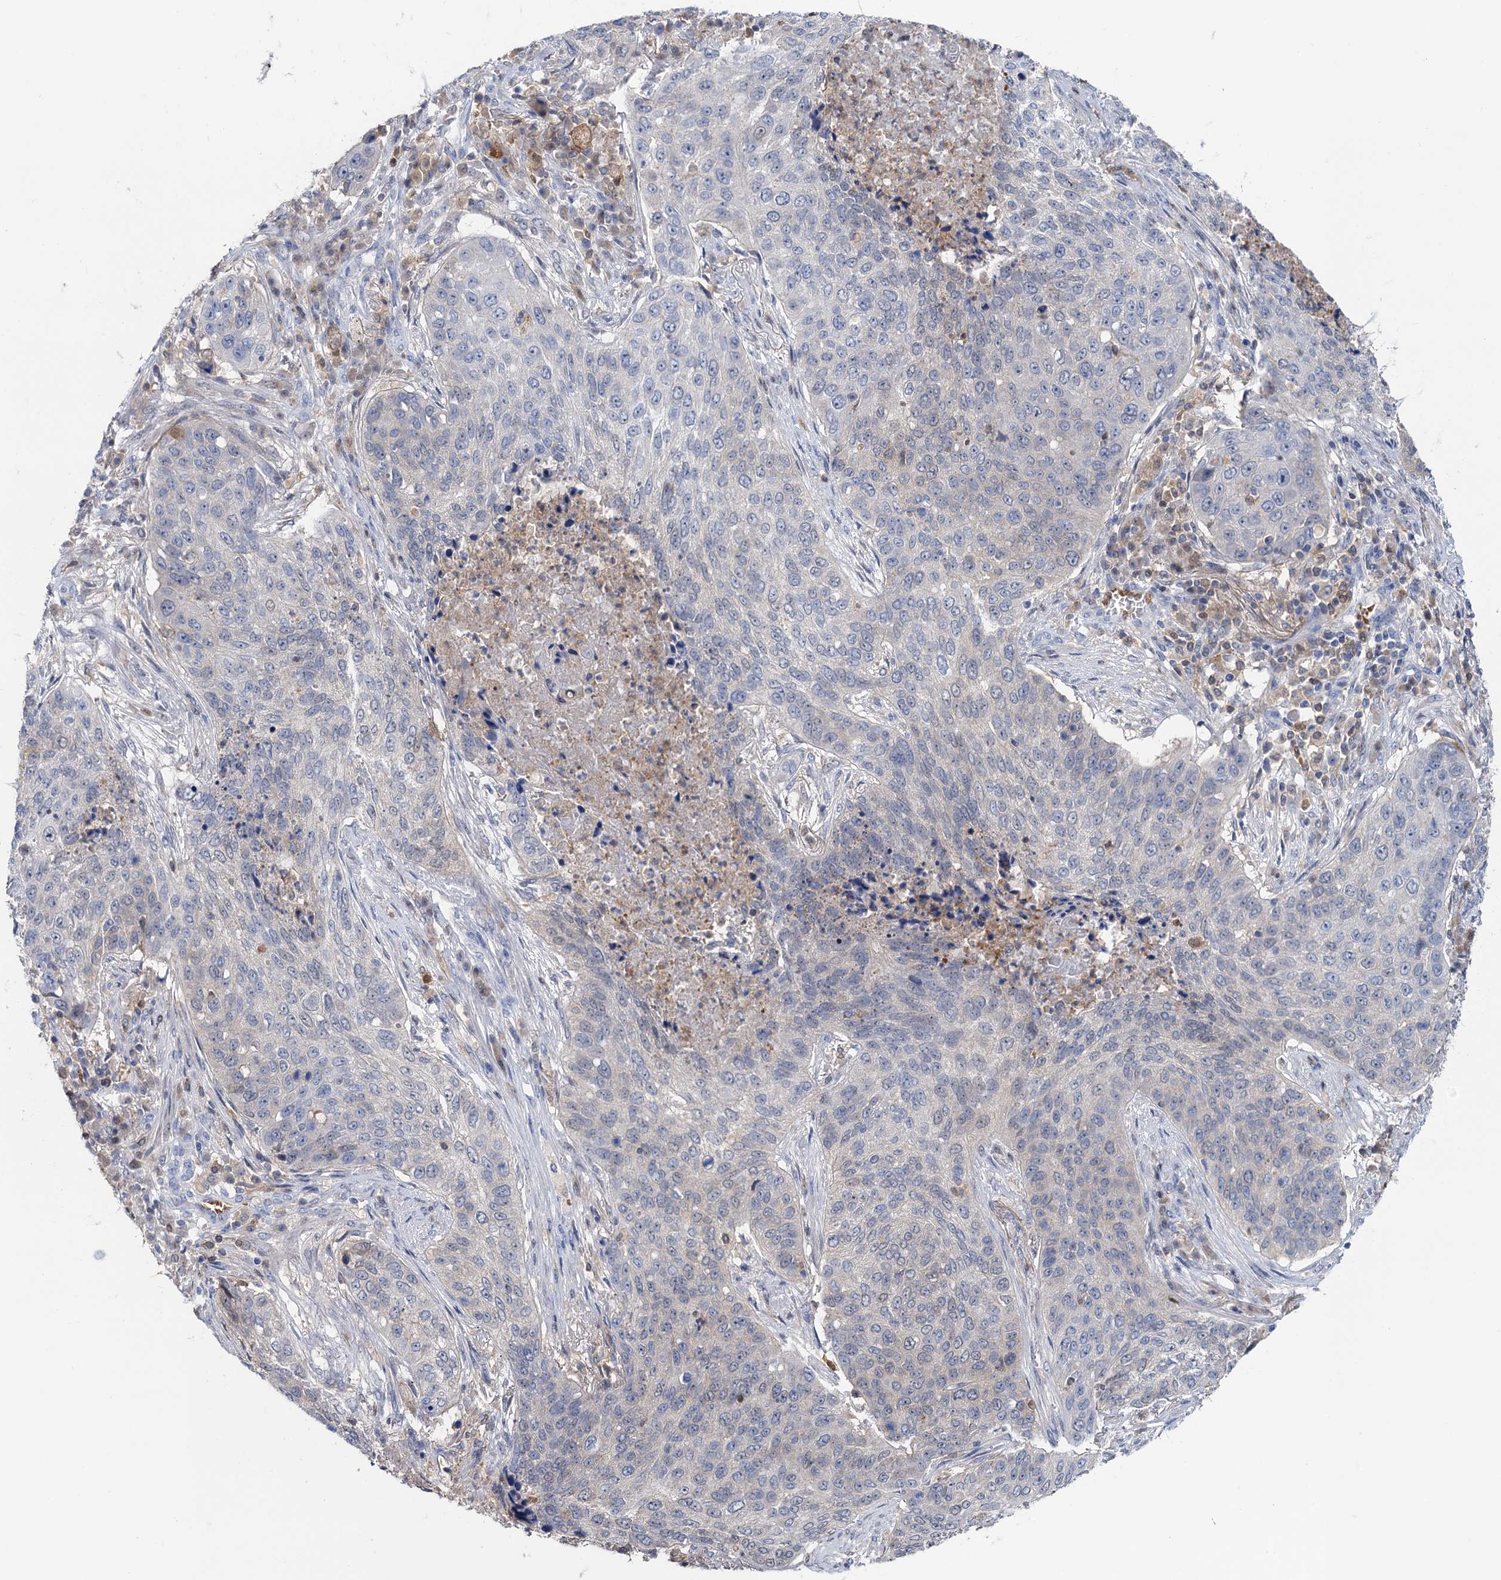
{"staining": {"intensity": "negative", "quantity": "none", "location": "none"}, "tissue": "lung cancer", "cell_type": "Tumor cells", "image_type": "cancer", "snomed": [{"axis": "morphology", "description": "Squamous cell carcinoma, NOS"}, {"axis": "topography", "description": "Lung"}], "caption": "Lung cancer (squamous cell carcinoma) was stained to show a protein in brown. There is no significant positivity in tumor cells.", "gene": "FAH", "patient": {"sex": "female", "age": 63}}